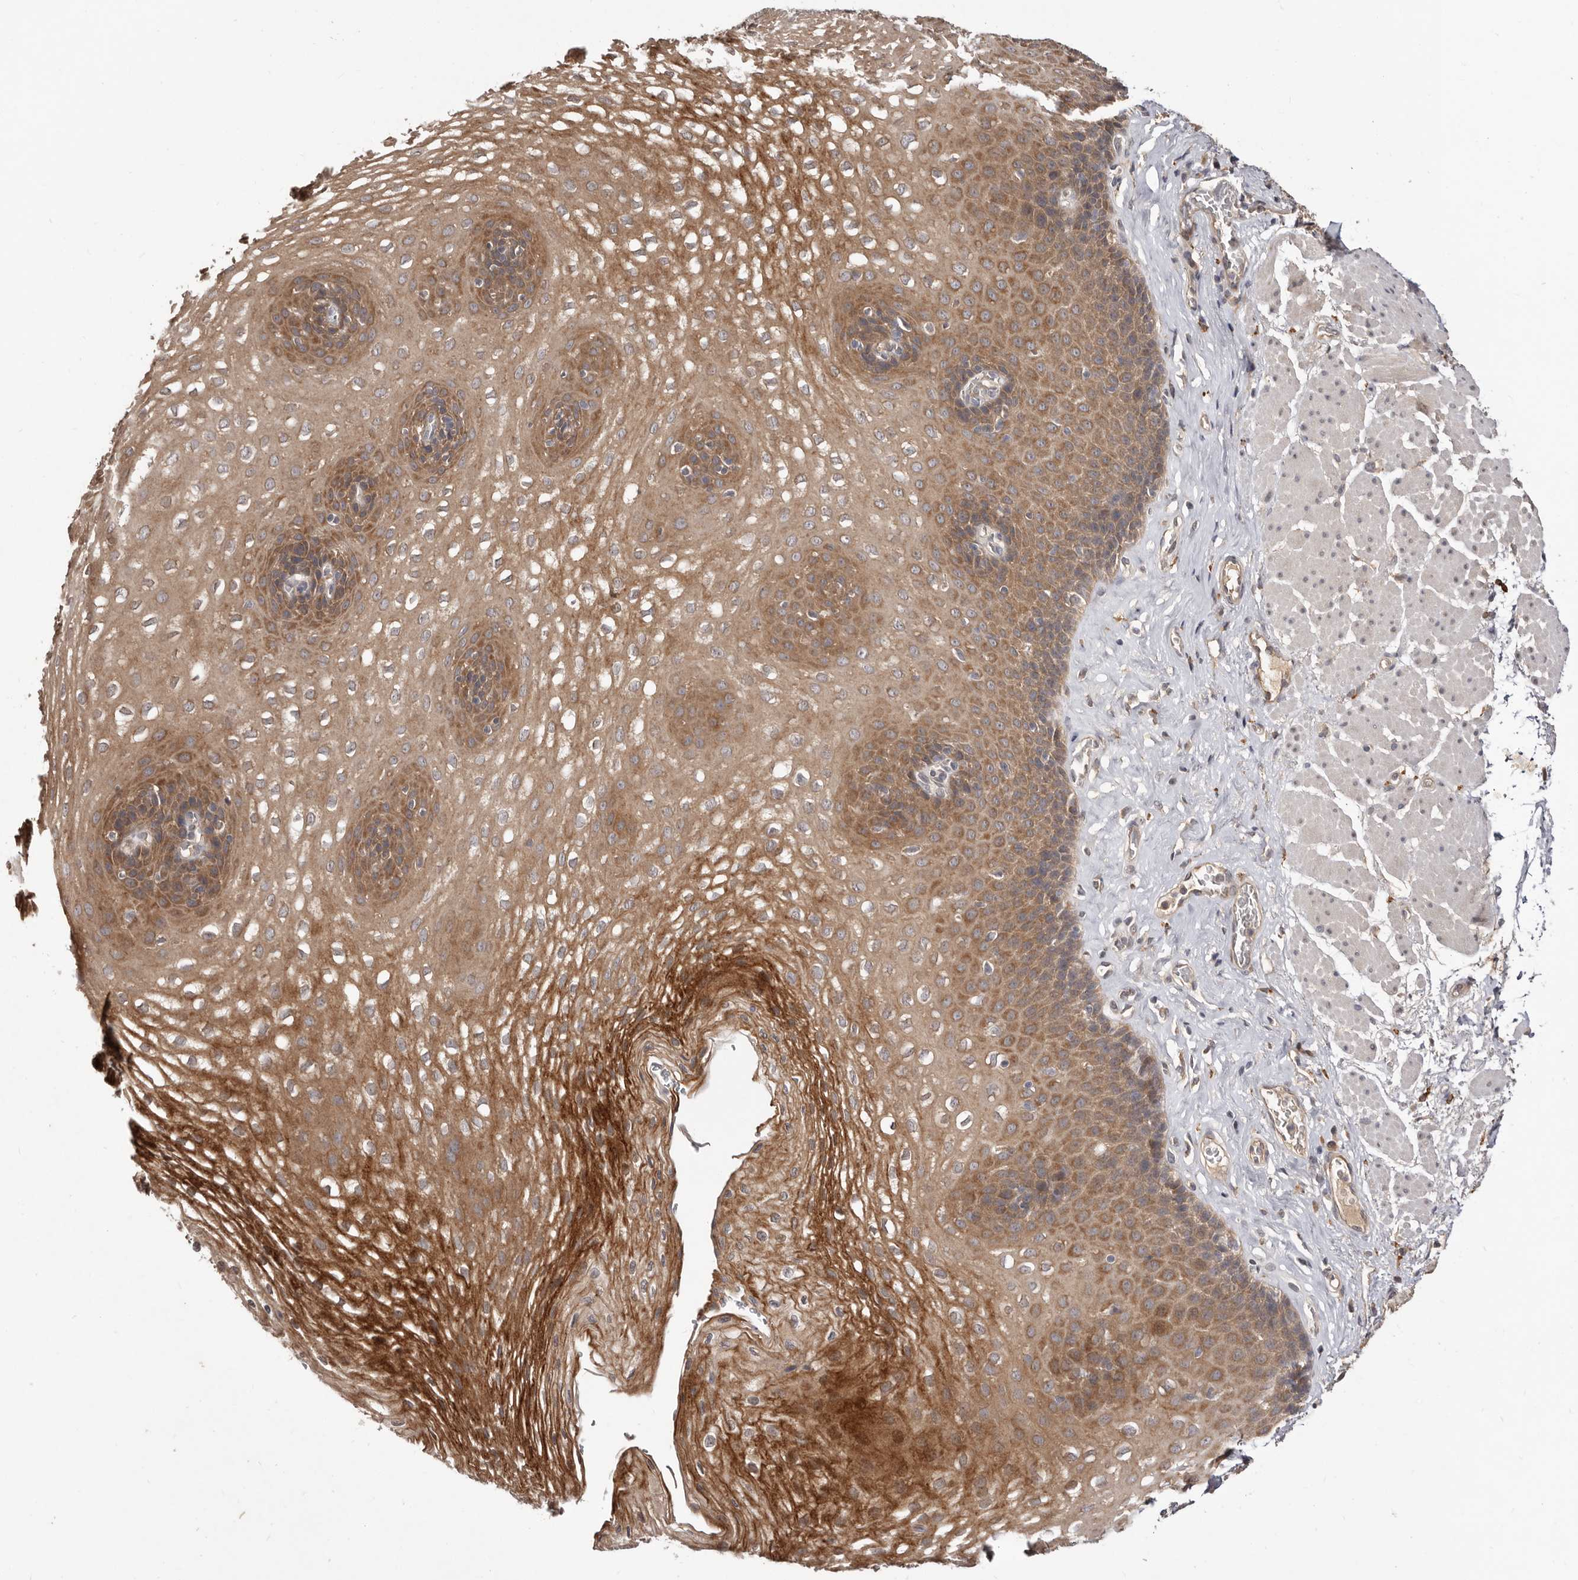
{"staining": {"intensity": "moderate", "quantity": ">75%", "location": "cytoplasmic/membranous"}, "tissue": "esophagus", "cell_type": "Squamous epithelial cells", "image_type": "normal", "snomed": [{"axis": "morphology", "description": "Normal tissue, NOS"}, {"axis": "topography", "description": "Esophagus"}], "caption": "Immunohistochemistry (IHC) (DAB (3,3'-diaminobenzidine)) staining of normal human esophagus exhibits moderate cytoplasmic/membranous protein positivity in about >75% of squamous epithelial cells. (DAB (3,3'-diaminobenzidine) IHC, brown staining for protein, blue staining for nuclei).", "gene": "INAVA", "patient": {"sex": "female", "age": 66}}